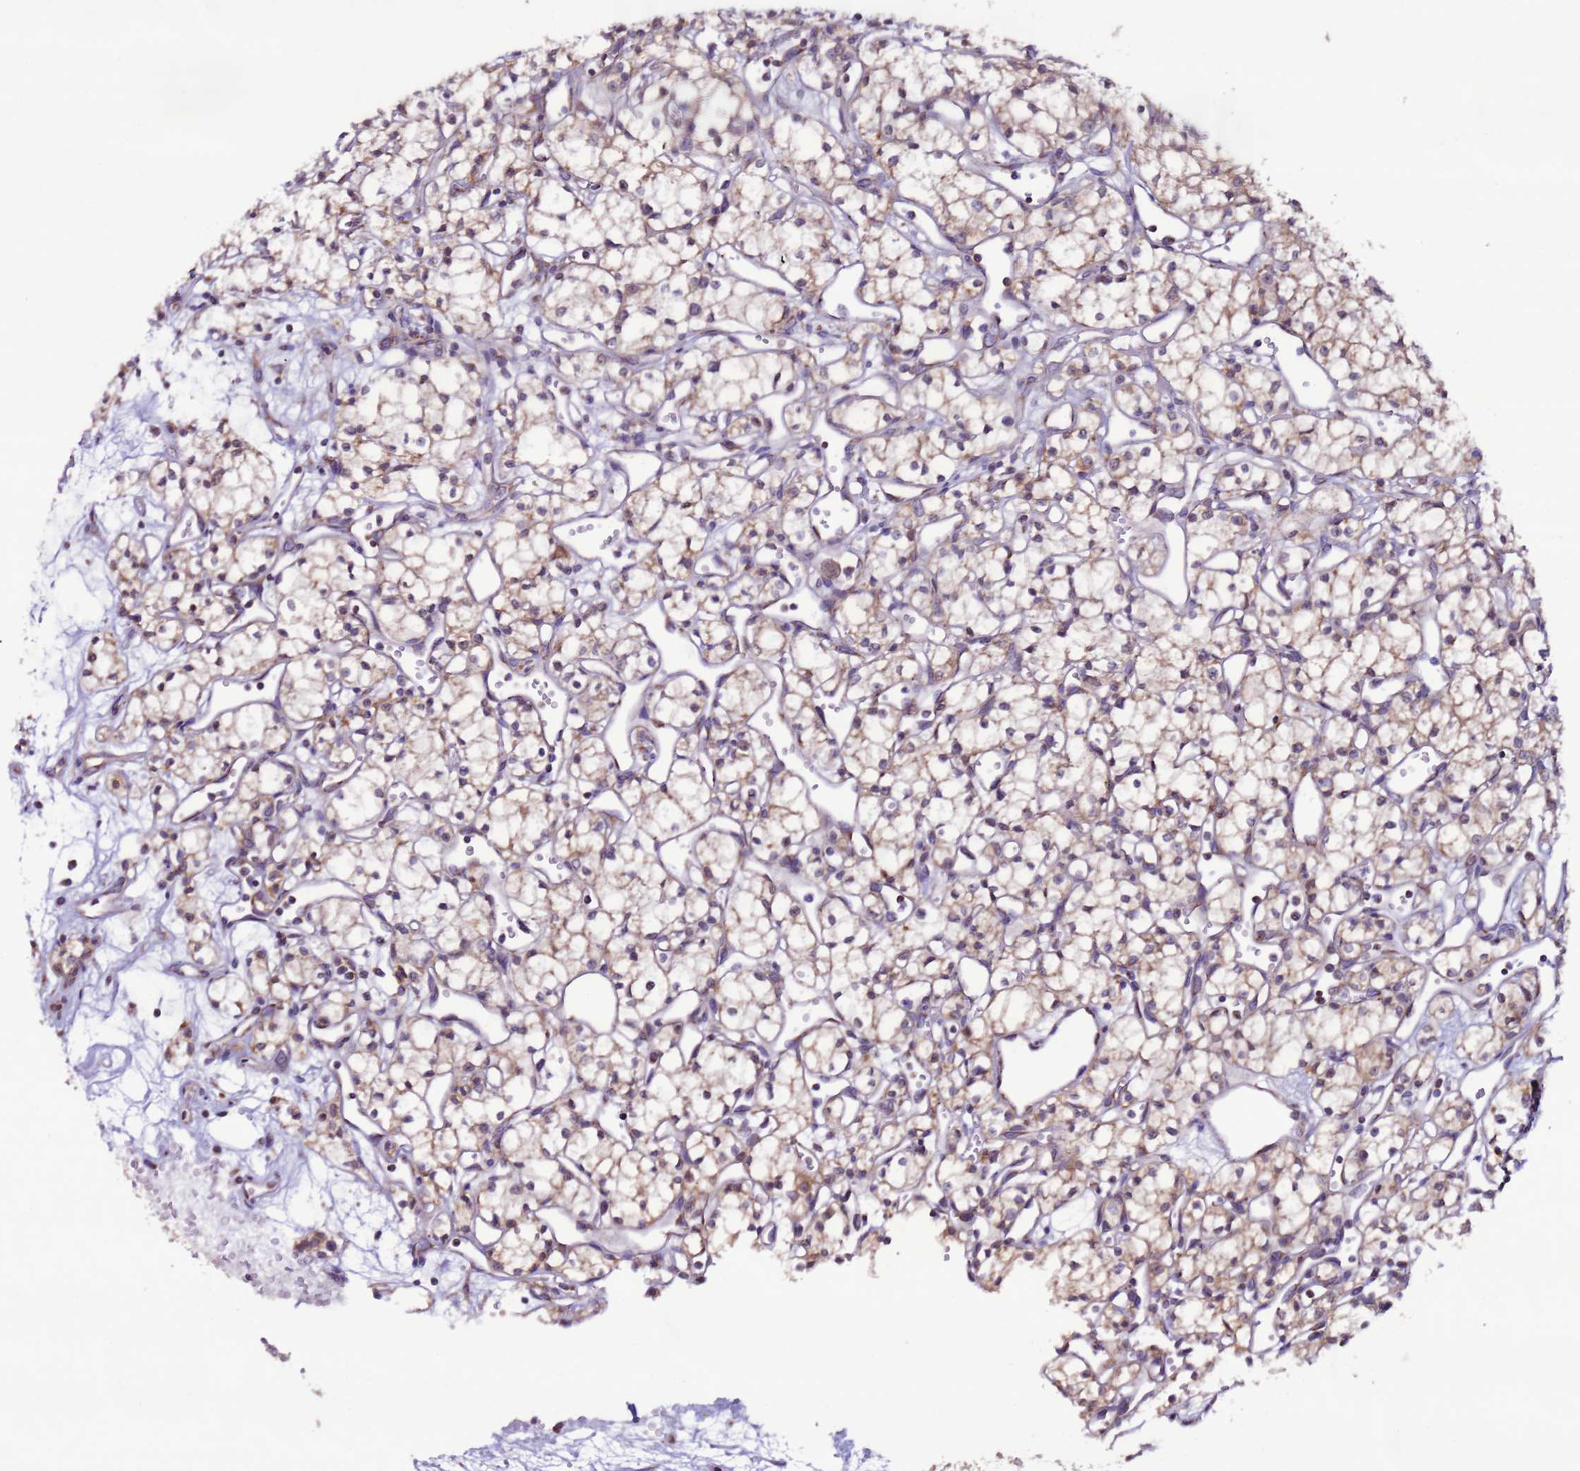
{"staining": {"intensity": "weak", "quantity": ">75%", "location": "cytoplasmic/membranous"}, "tissue": "renal cancer", "cell_type": "Tumor cells", "image_type": "cancer", "snomed": [{"axis": "morphology", "description": "Adenocarcinoma, NOS"}, {"axis": "topography", "description": "Kidney"}], "caption": "This image demonstrates immunohistochemistry staining of human adenocarcinoma (renal), with low weak cytoplasmic/membranous positivity in about >75% of tumor cells.", "gene": "AHI1", "patient": {"sex": "male", "age": 59}}